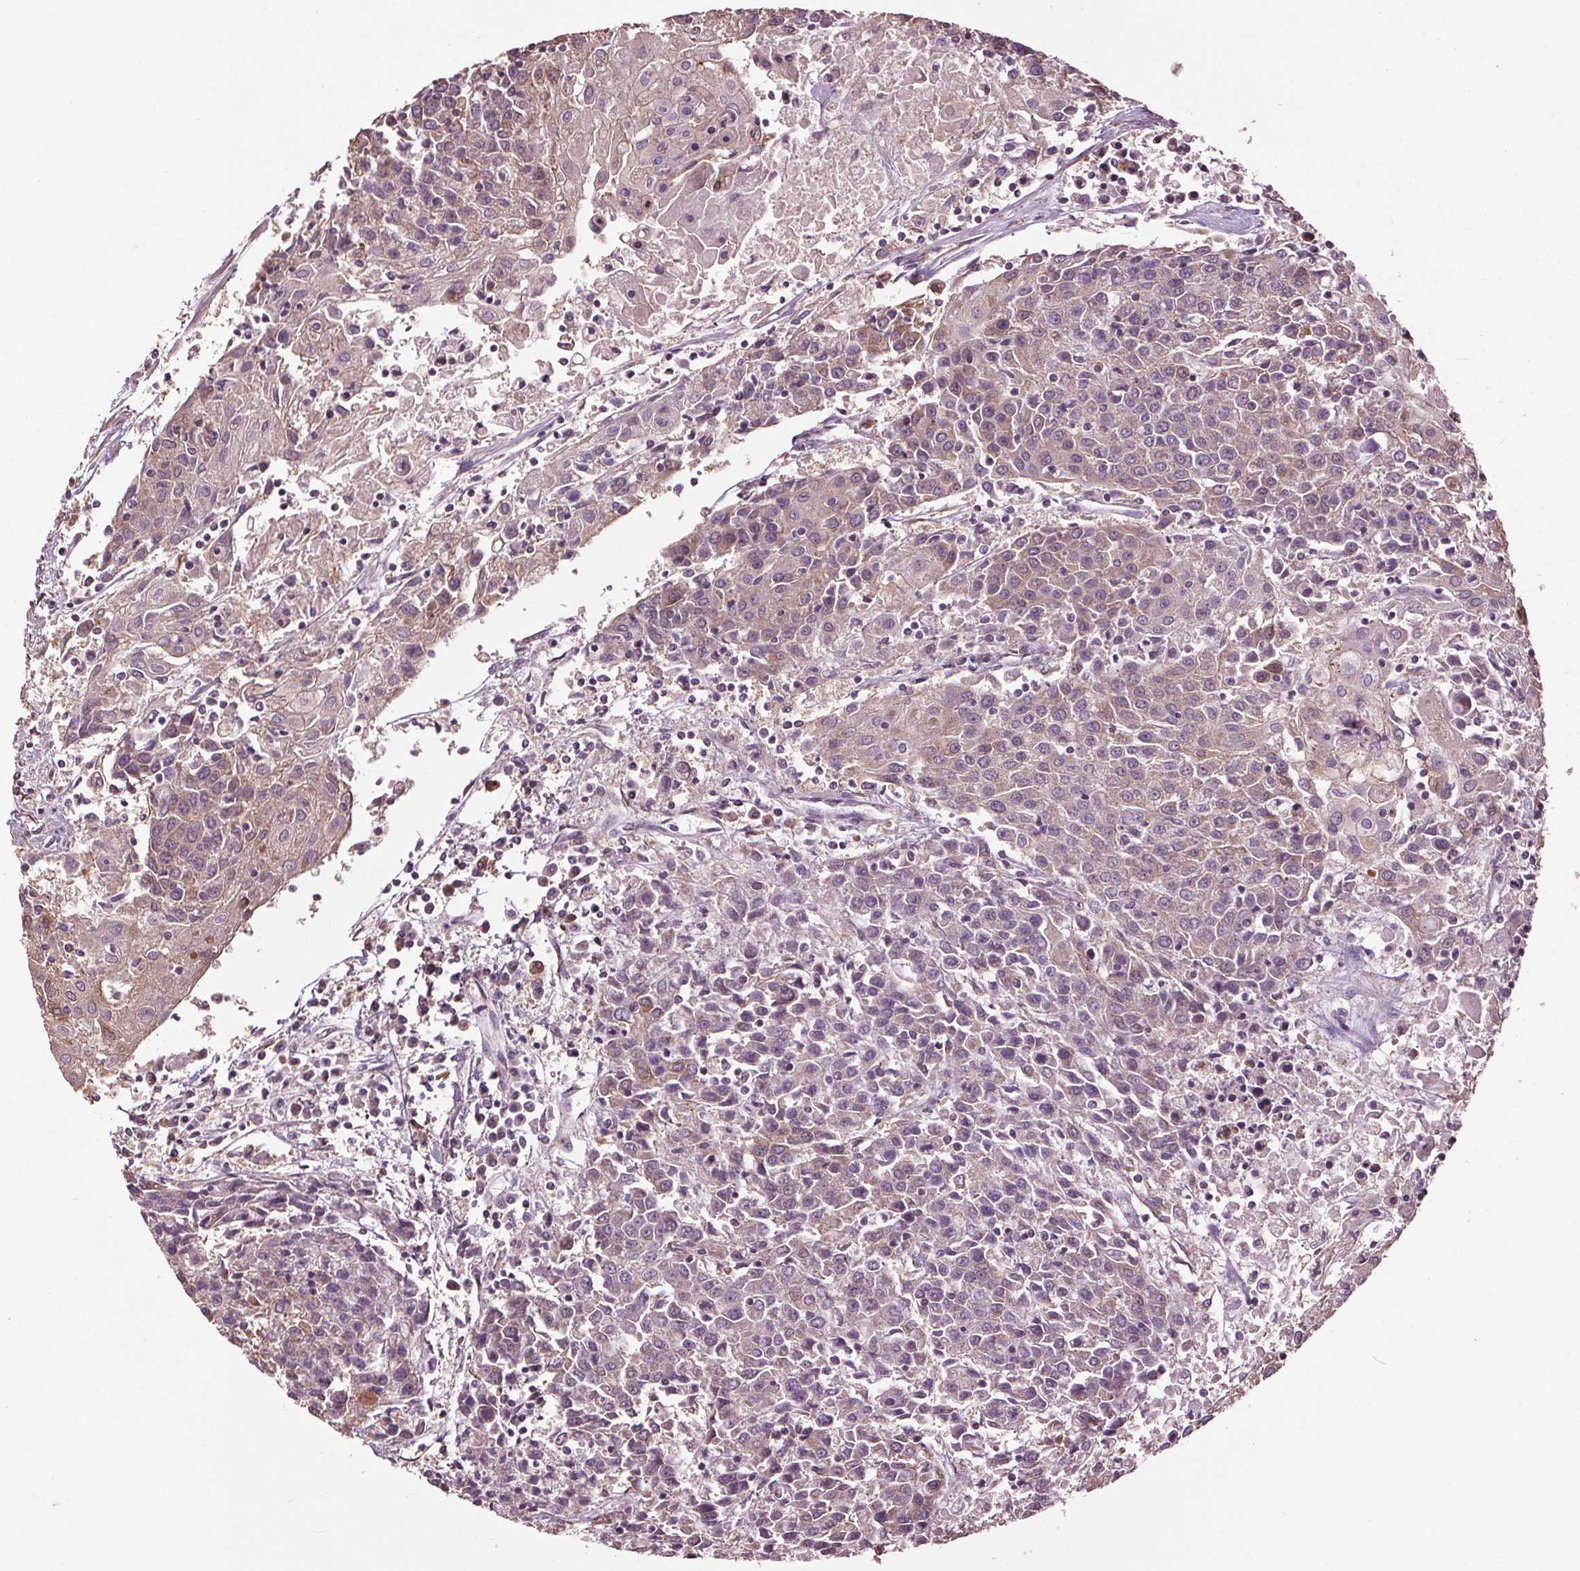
{"staining": {"intensity": "weak", "quantity": "<25%", "location": "cytoplasmic/membranous"}, "tissue": "urothelial cancer", "cell_type": "Tumor cells", "image_type": "cancer", "snomed": [{"axis": "morphology", "description": "Urothelial carcinoma, High grade"}, {"axis": "topography", "description": "Urinary bladder"}], "caption": "The immunohistochemistry micrograph has no significant expression in tumor cells of urothelial carcinoma (high-grade) tissue.", "gene": "RNPEP", "patient": {"sex": "female", "age": 85}}